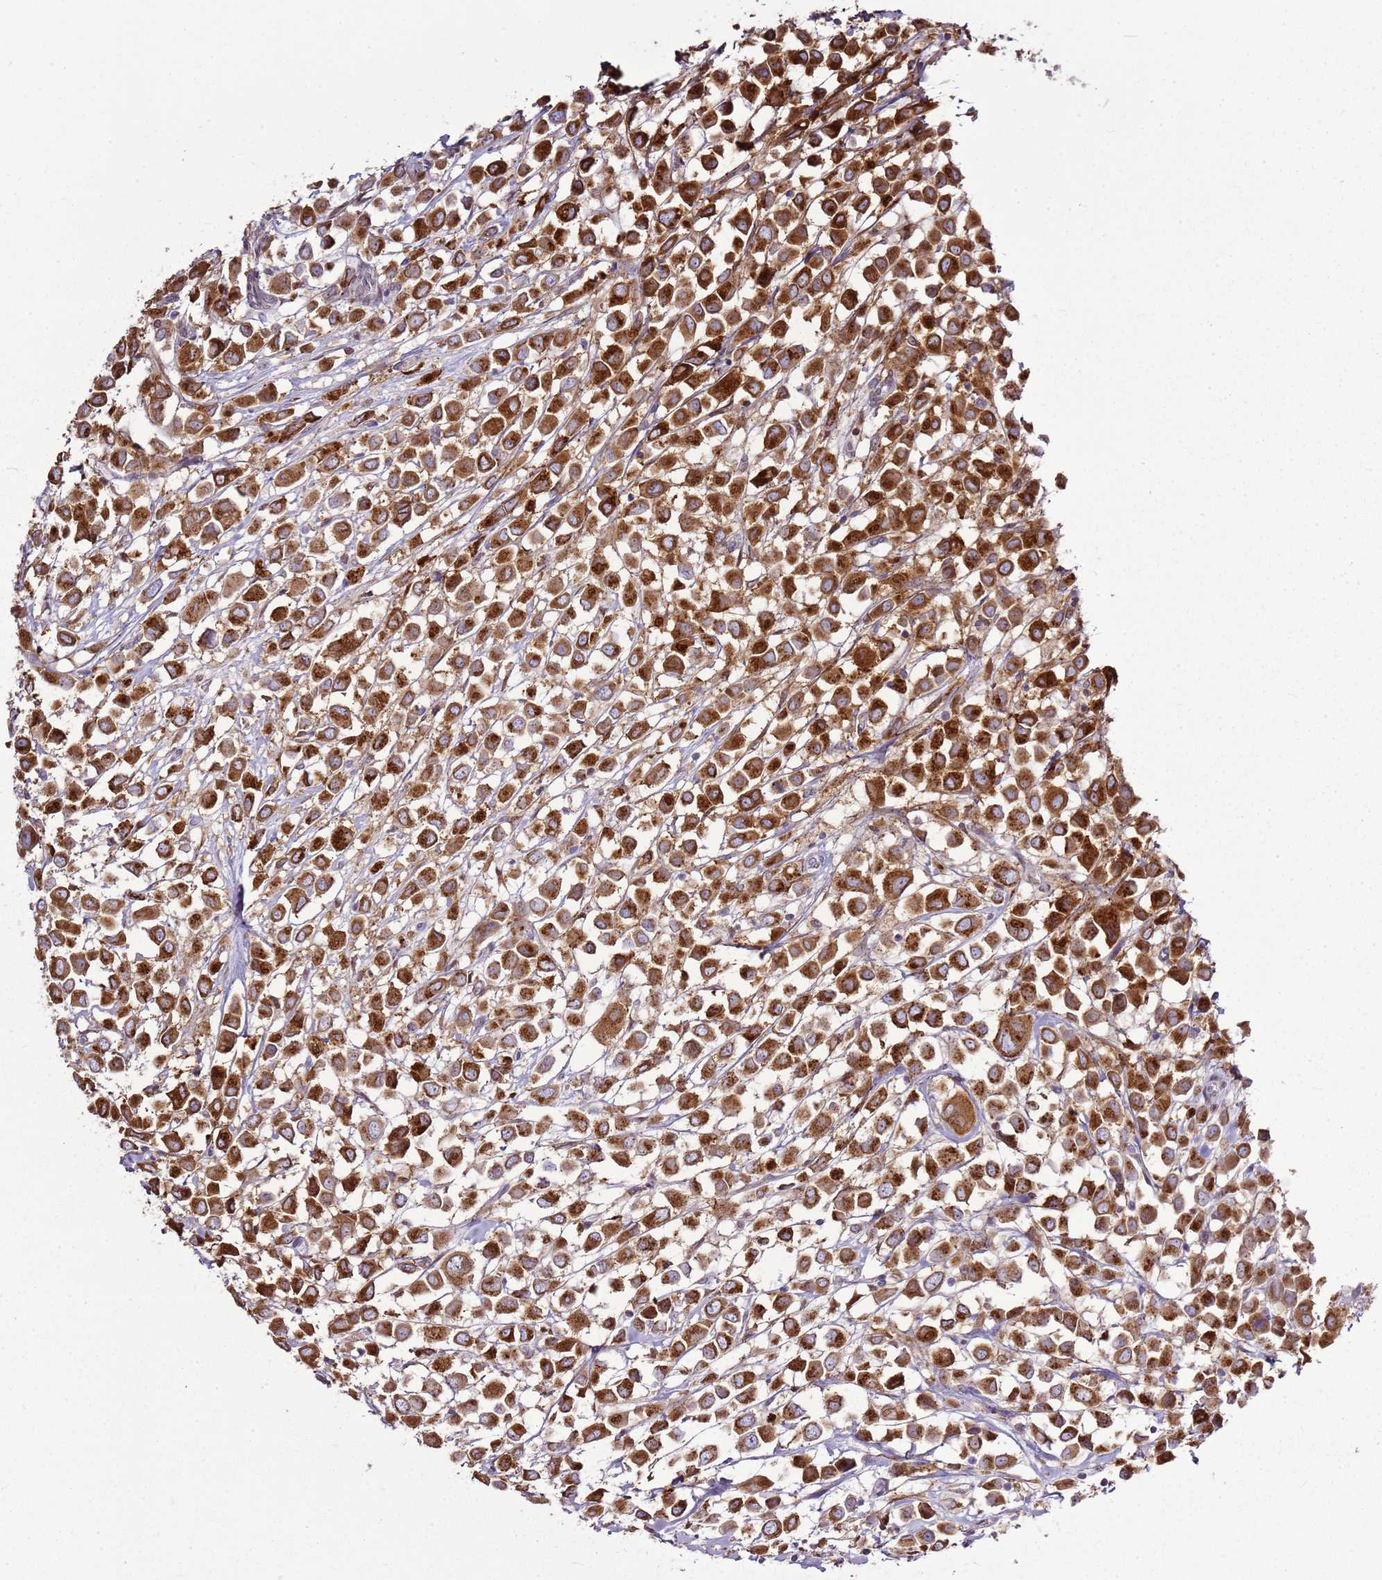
{"staining": {"intensity": "strong", "quantity": ">75%", "location": "cytoplasmic/membranous"}, "tissue": "breast cancer", "cell_type": "Tumor cells", "image_type": "cancer", "snomed": [{"axis": "morphology", "description": "Duct carcinoma"}, {"axis": "topography", "description": "Breast"}], "caption": "Tumor cells exhibit high levels of strong cytoplasmic/membranous staining in about >75% of cells in infiltrating ductal carcinoma (breast).", "gene": "TMED10", "patient": {"sex": "female", "age": 61}}